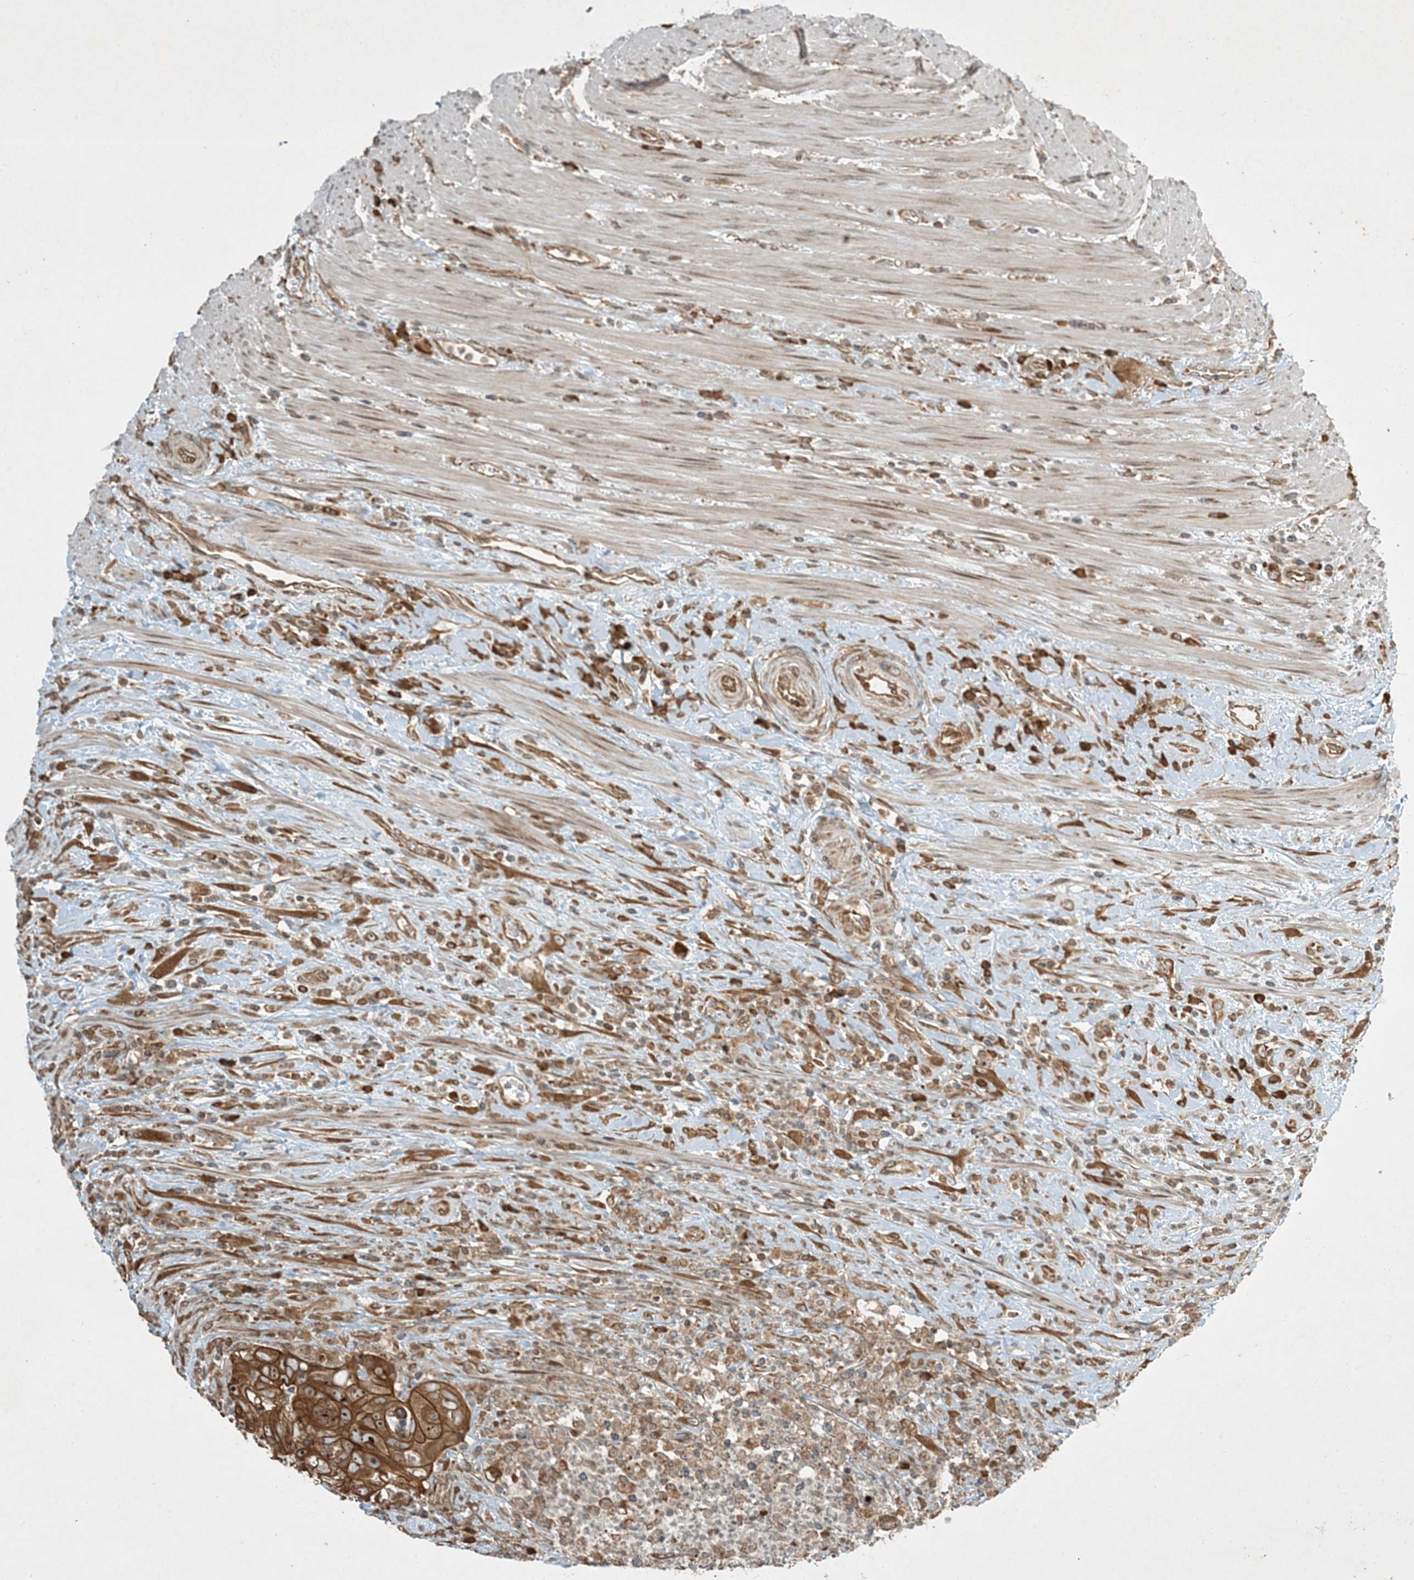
{"staining": {"intensity": "moderate", "quantity": ">75%", "location": "cytoplasmic/membranous"}, "tissue": "colorectal cancer", "cell_type": "Tumor cells", "image_type": "cancer", "snomed": [{"axis": "morphology", "description": "Adenocarcinoma, NOS"}, {"axis": "topography", "description": "Rectum"}], "caption": "Colorectal adenocarcinoma stained with a protein marker demonstrates moderate staining in tumor cells.", "gene": "COMMD8", "patient": {"sex": "male", "age": 59}}